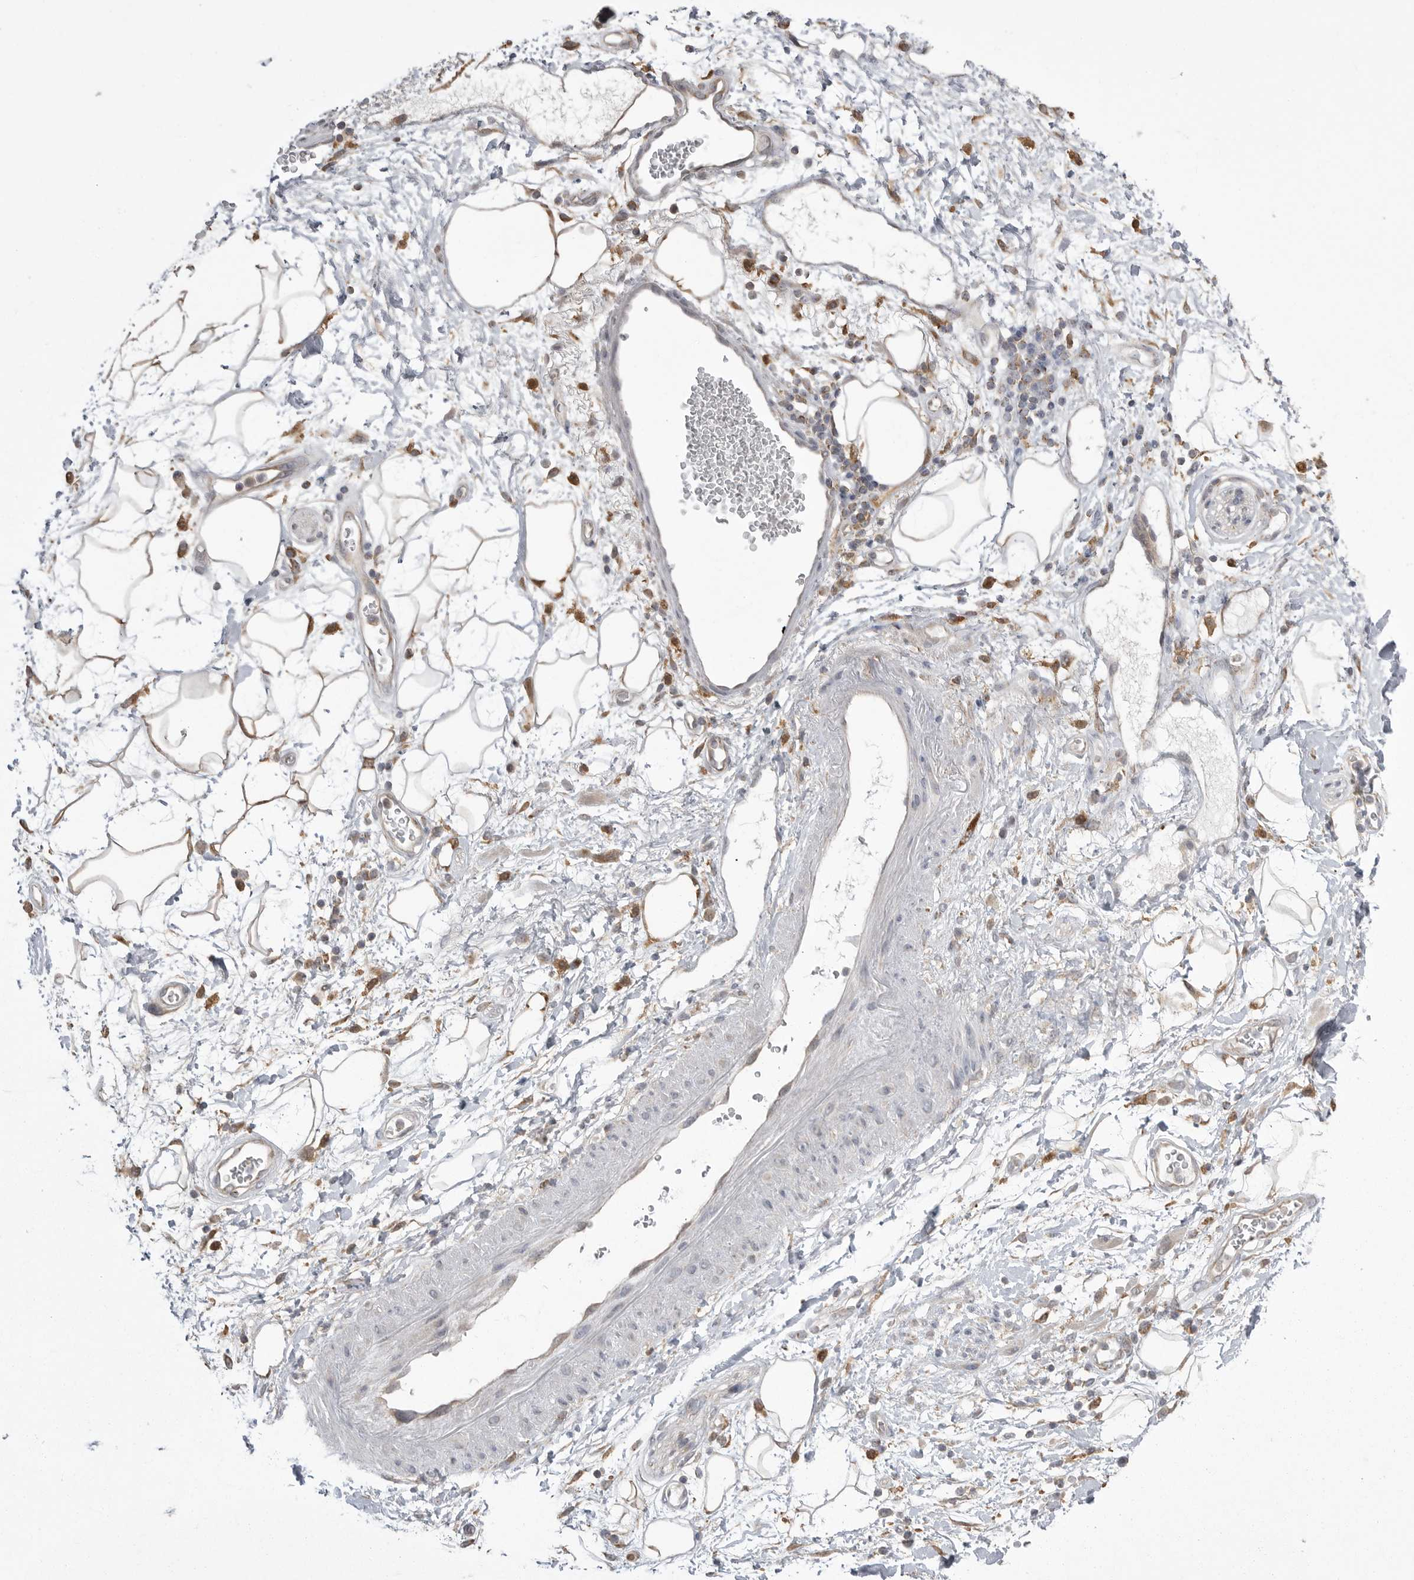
{"staining": {"intensity": "moderate", "quantity": "25%-75%", "location": "cytoplasmic/membranous"}, "tissue": "adipose tissue", "cell_type": "Adipocytes", "image_type": "normal", "snomed": [{"axis": "morphology", "description": "Normal tissue, NOS"}, {"axis": "morphology", "description": "Adenocarcinoma, NOS"}, {"axis": "topography", "description": "Duodenum"}, {"axis": "topography", "description": "Peripheral nerve tissue"}], "caption": "Adipocytes show moderate cytoplasmic/membranous expression in approximately 25%-75% of cells in normal adipose tissue.", "gene": "KYAT3", "patient": {"sex": "female", "age": 60}}